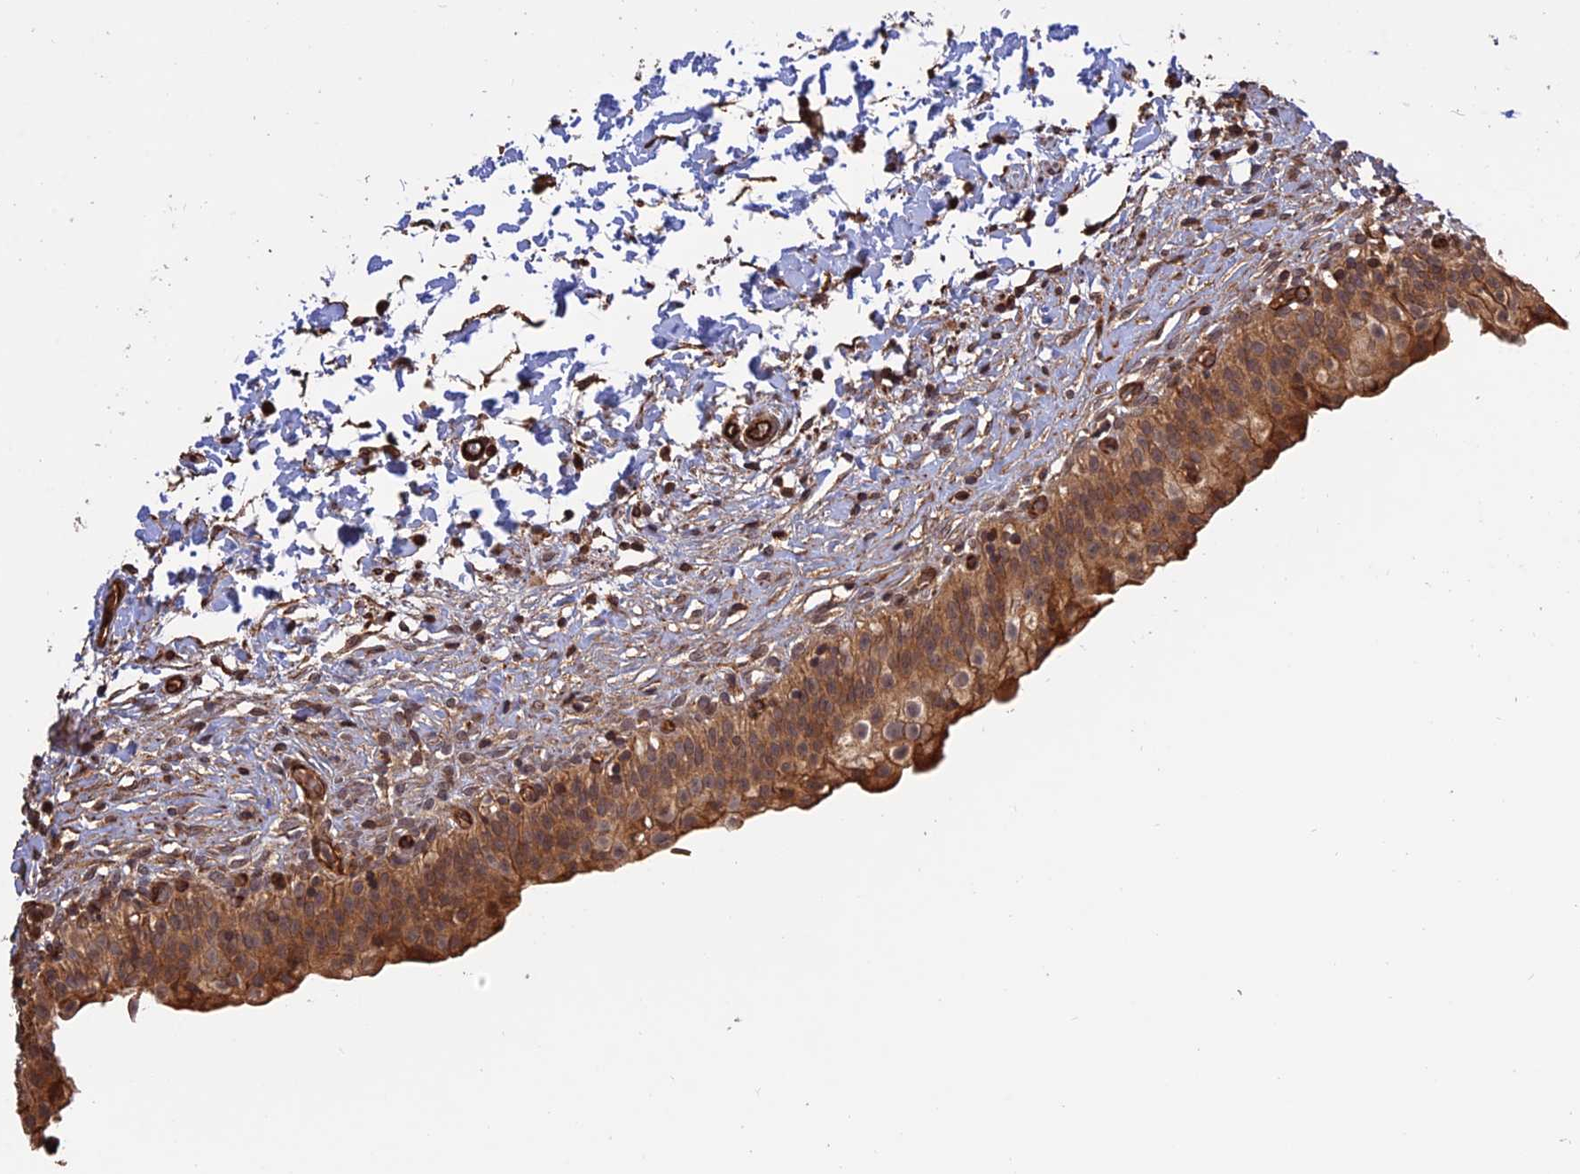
{"staining": {"intensity": "strong", "quantity": ">75%", "location": "cytoplasmic/membranous"}, "tissue": "urinary bladder", "cell_type": "Urothelial cells", "image_type": "normal", "snomed": [{"axis": "morphology", "description": "Normal tissue, NOS"}, {"axis": "topography", "description": "Urinary bladder"}], "caption": "The immunohistochemical stain labels strong cytoplasmic/membranous expression in urothelial cells of unremarkable urinary bladder. The protein of interest is stained brown, and the nuclei are stained in blue (DAB (3,3'-diaminobenzidine) IHC with brightfield microscopy, high magnification).", "gene": "CREBL2", "patient": {"sex": "male", "age": 55}}